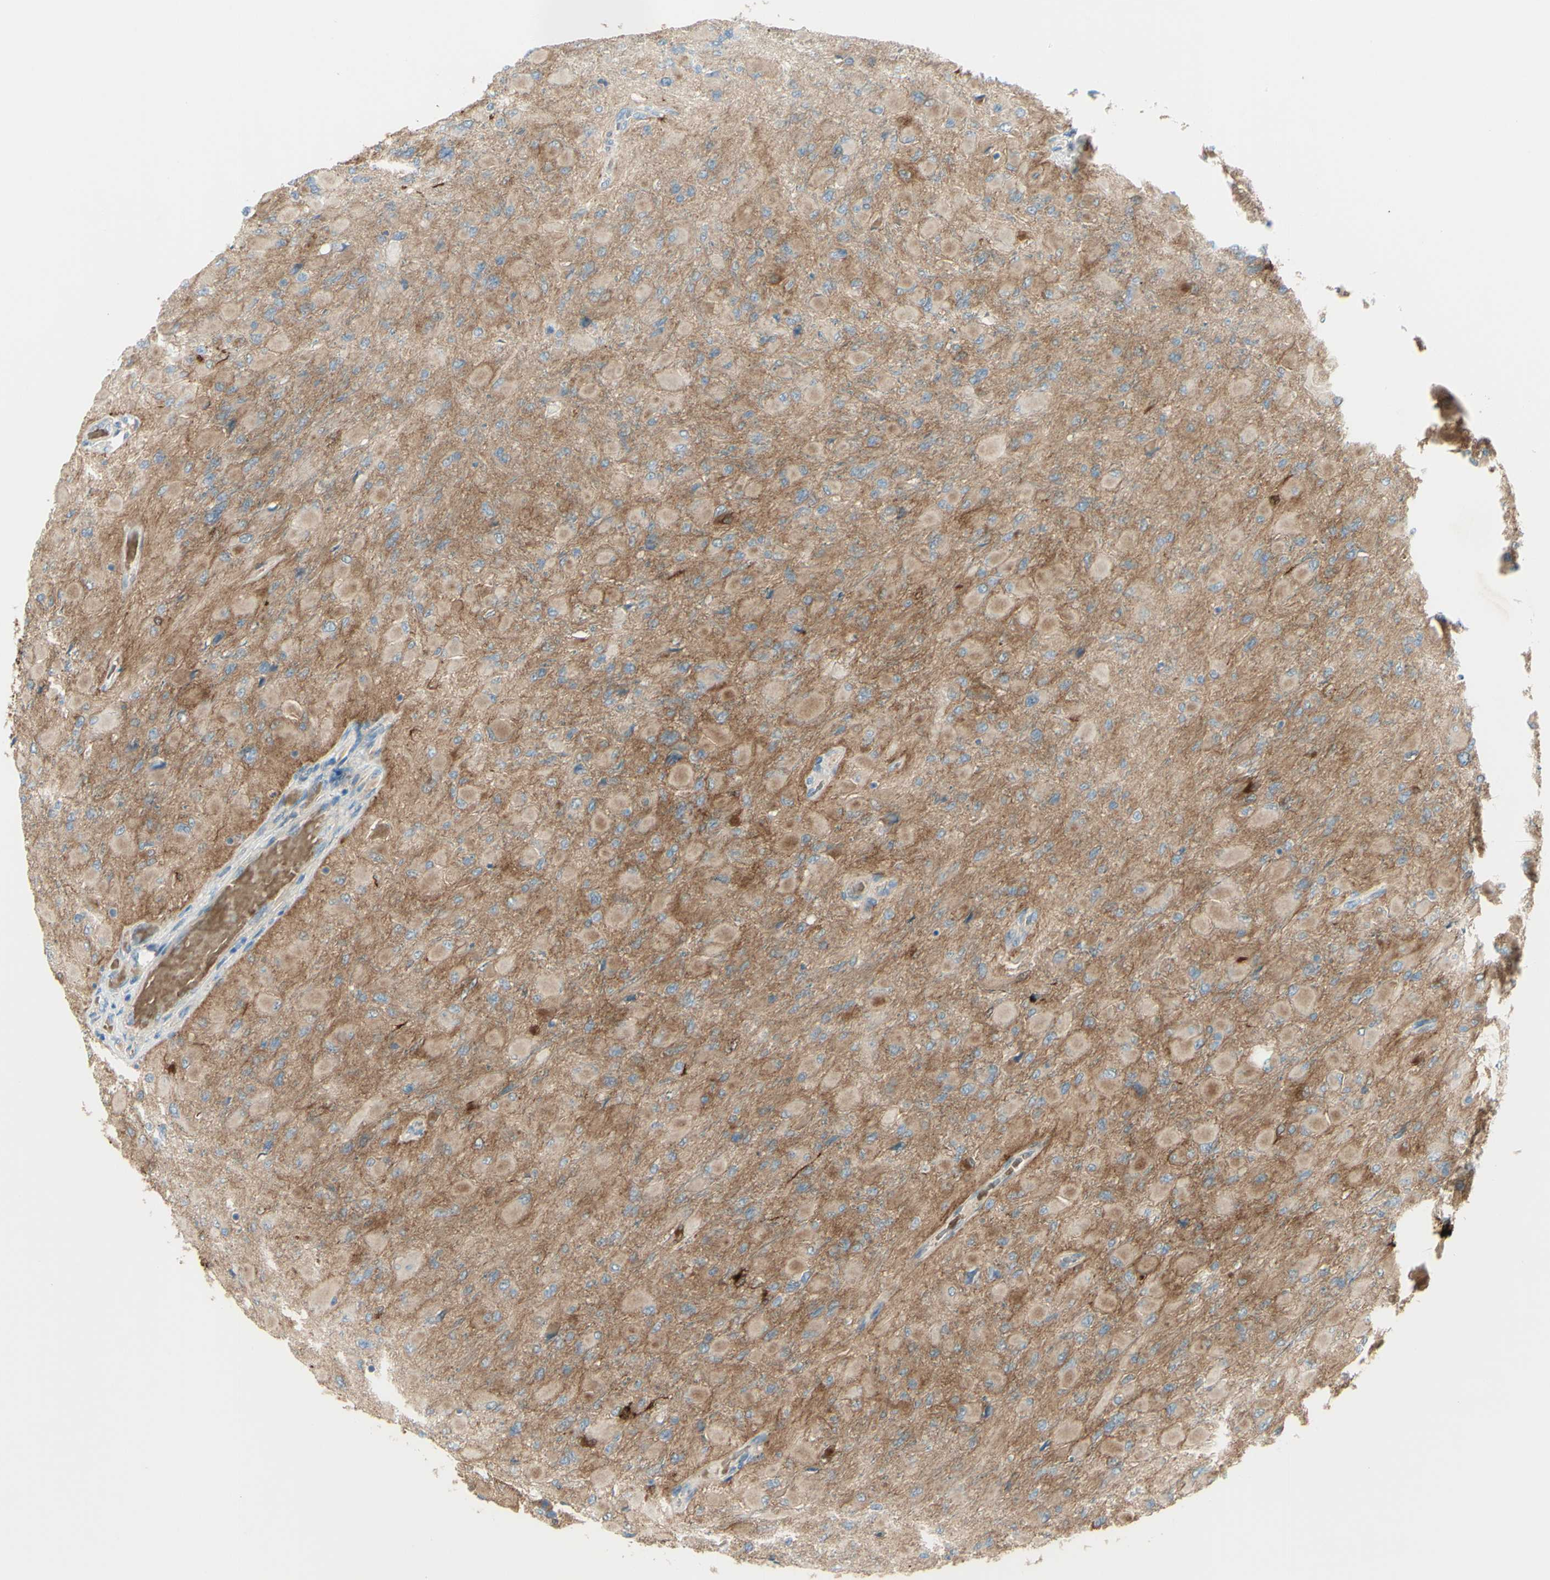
{"staining": {"intensity": "moderate", "quantity": ">75%", "location": "cytoplasmic/membranous"}, "tissue": "glioma", "cell_type": "Tumor cells", "image_type": "cancer", "snomed": [{"axis": "morphology", "description": "Glioma, malignant, High grade"}, {"axis": "topography", "description": "Cerebral cortex"}], "caption": "This is a photomicrograph of IHC staining of high-grade glioma (malignant), which shows moderate staining in the cytoplasmic/membranous of tumor cells.", "gene": "PCDHGA2", "patient": {"sex": "female", "age": 36}}